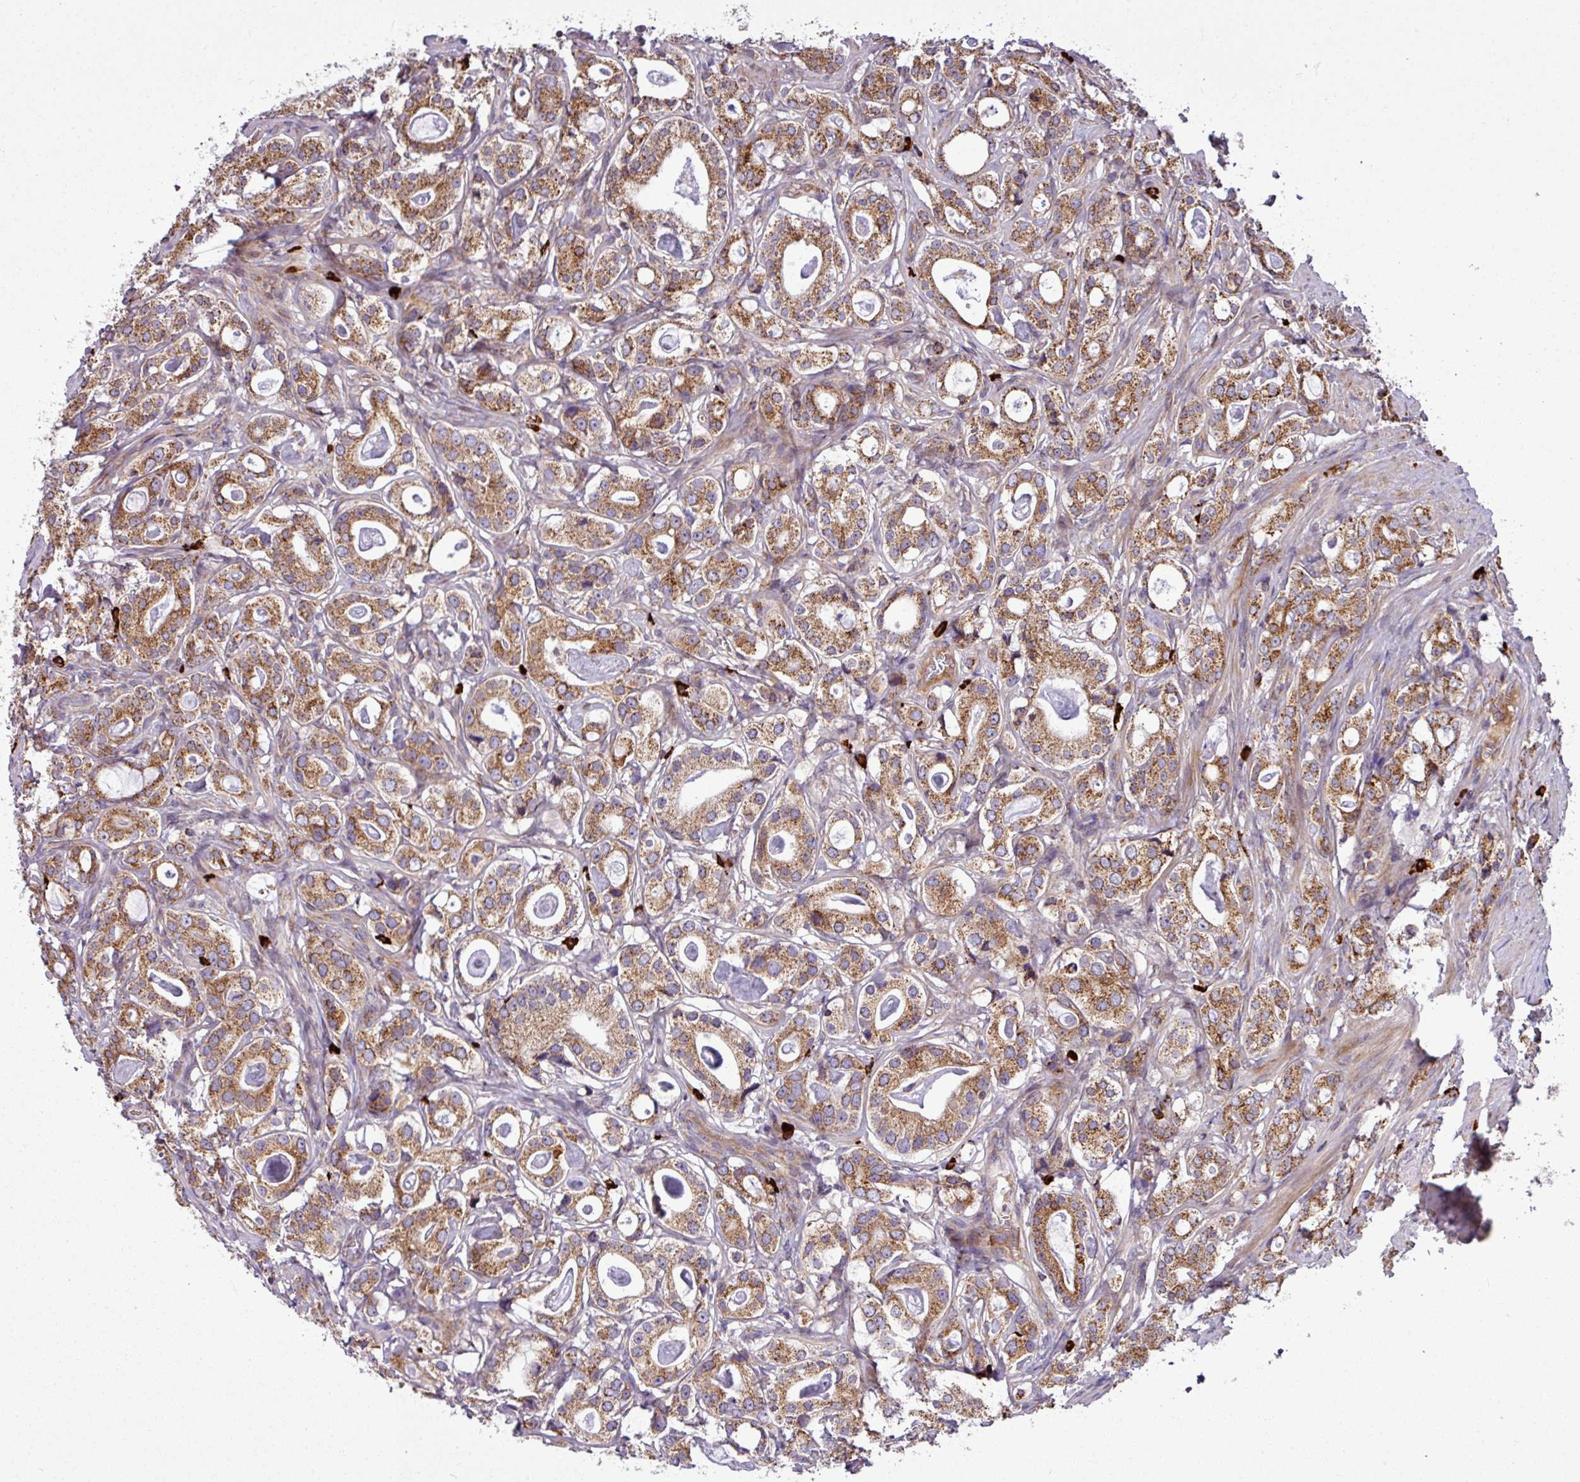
{"staining": {"intensity": "moderate", "quantity": ">75%", "location": "cytoplasmic/membranous"}, "tissue": "prostate cancer", "cell_type": "Tumor cells", "image_type": "cancer", "snomed": [{"axis": "morphology", "description": "Adenocarcinoma, High grade"}, {"axis": "topography", "description": "Prostate"}], "caption": "High-grade adenocarcinoma (prostate) stained with a protein marker displays moderate staining in tumor cells.", "gene": "ZNF569", "patient": {"sex": "male", "age": 63}}